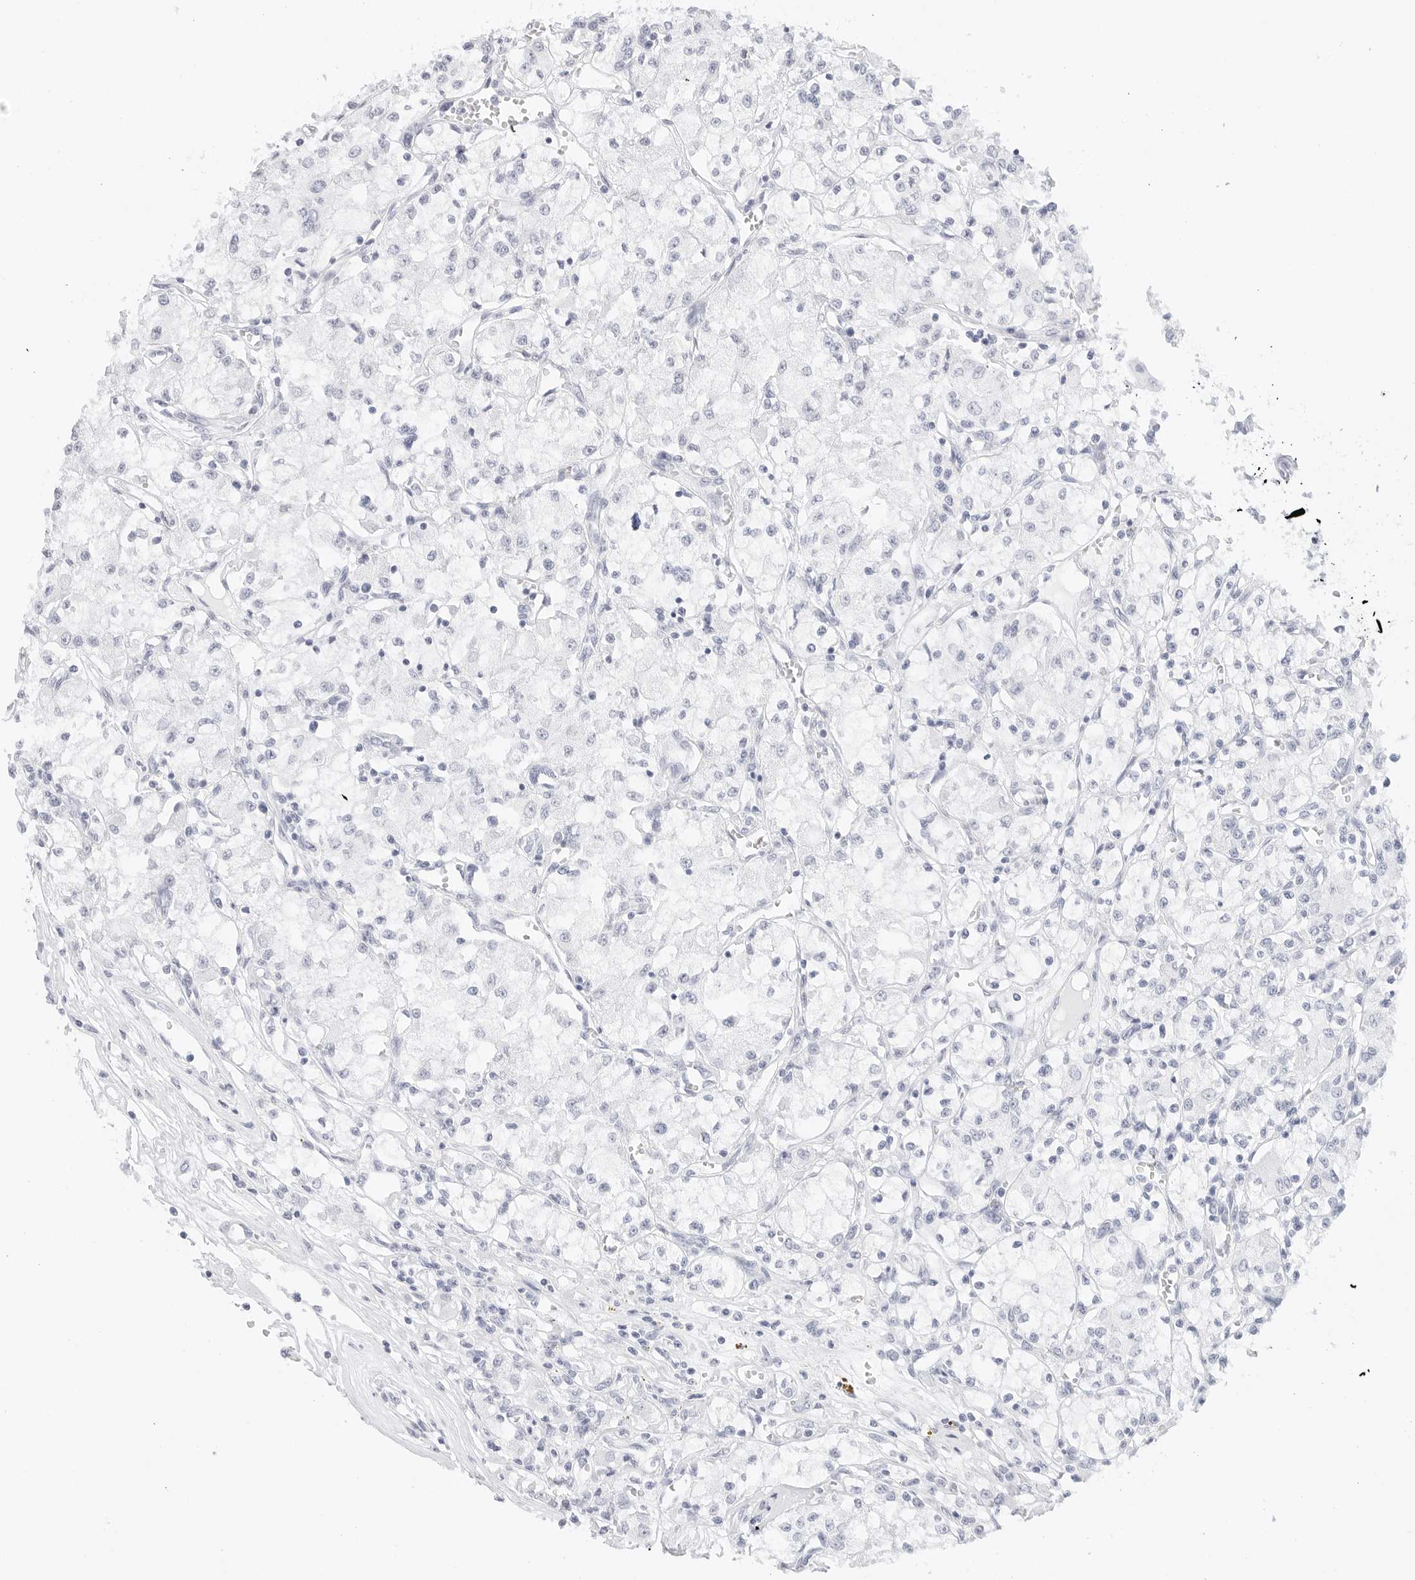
{"staining": {"intensity": "negative", "quantity": "none", "location": "none"}, "tissue": "renal cancer", "cell_type": "Tumor cells", "image_type": "cancer", "snomed": [{"axis": "morphology", "description": "Adenocarcinoma, NOS"}, {"axis": "topography", "description": "Kidney"}], "caption": "This is a histopathology image of immunohistochemistry (IHC) staining of renal cancer (adenocarcinoma), which shows no expression in tumor cells. Nuclei are stained in blue.", "gene": "TFF2", "patient": {"sex": "female", "age": 59}}